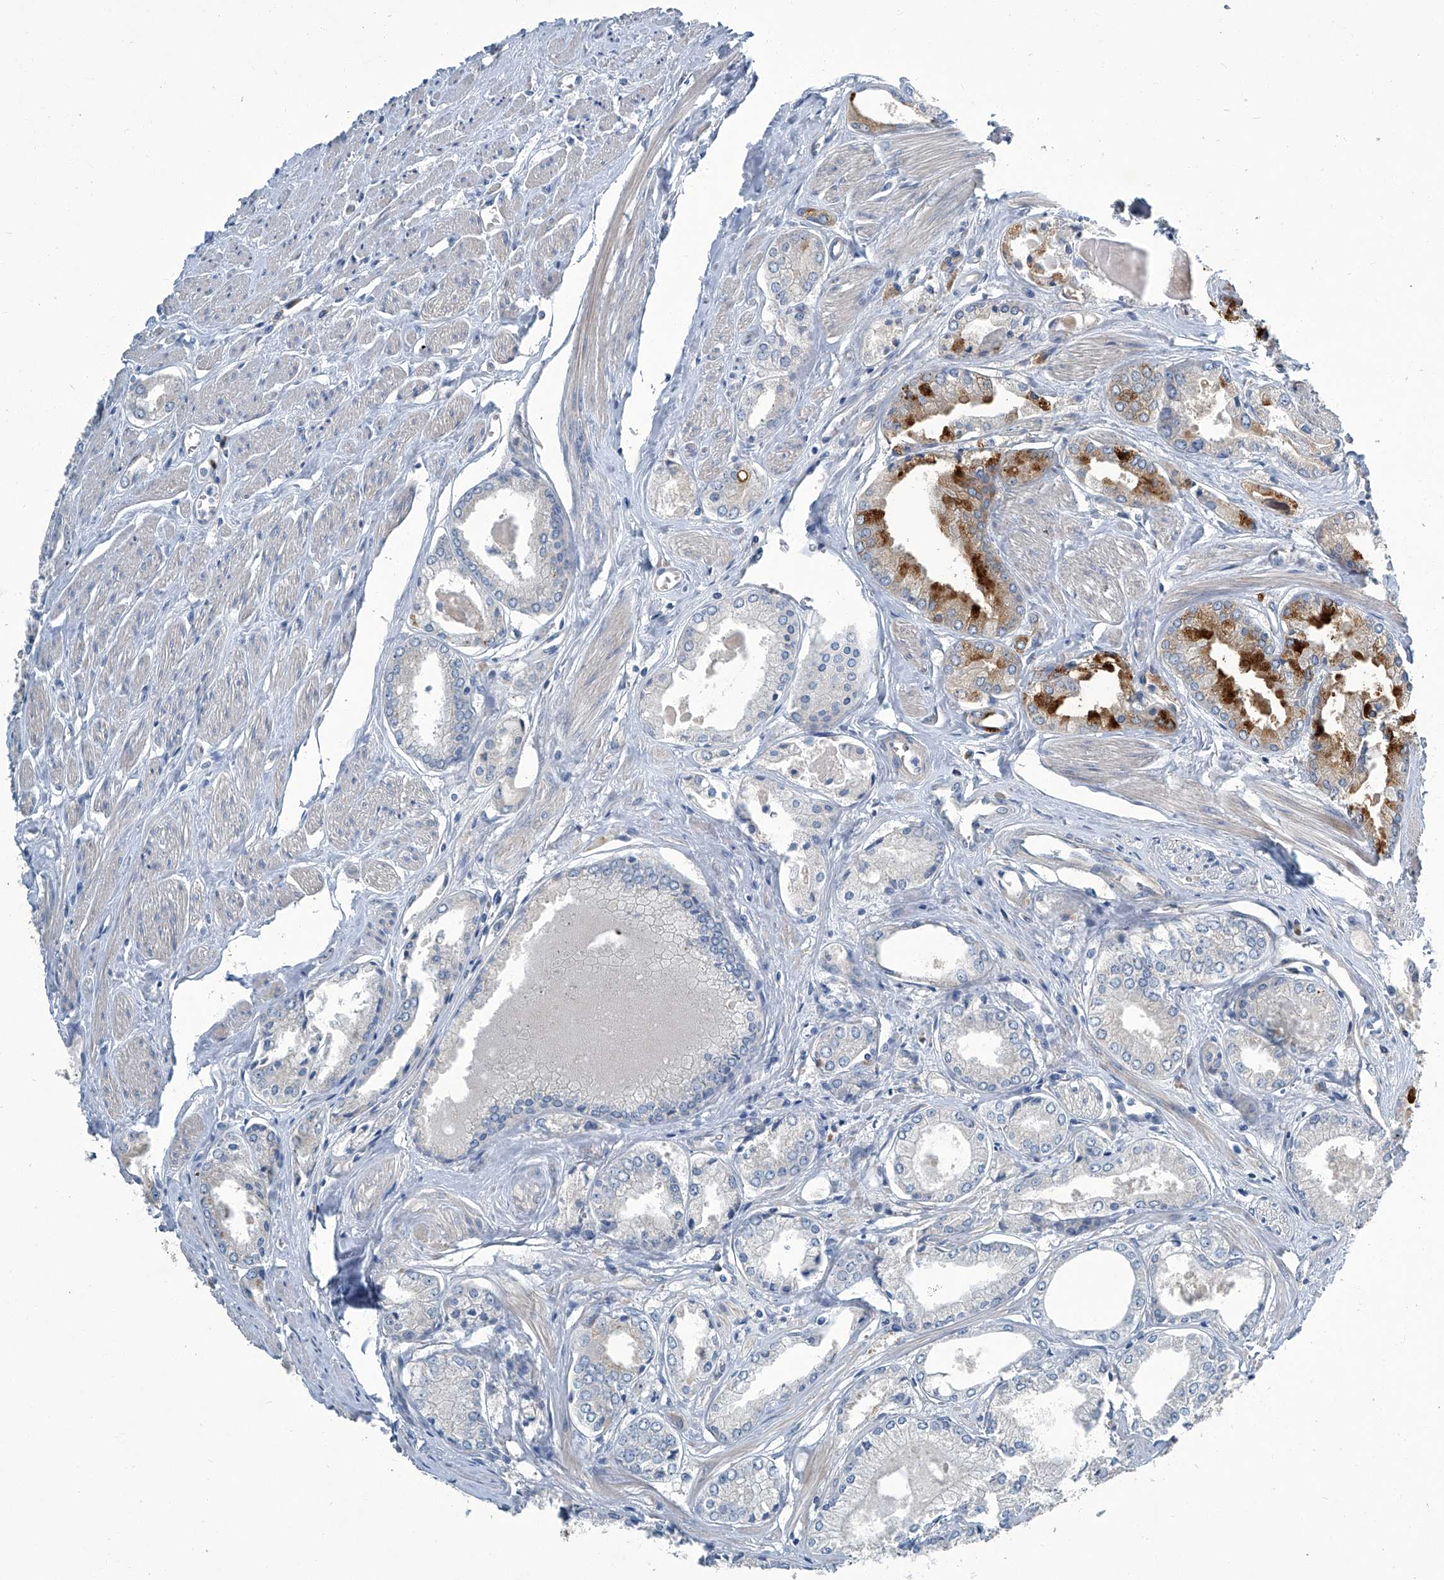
{"staining": {"intensity": "moderate", "quantity": "<25%", "location": "cytoplasmic/membranous"}, "tissue": "prostate cancer", "cell_type": "Tumor cells", "image_type": "cancer", "snomed": [{"axis": "morphology", "description": "Adenocarcinoma, Low grade"}, {"axis": "topography", "description": "Prostate"}], "caption": "Immunohistochemistry histopathology image of human low-grade adenocarcinoma (prostate) stained for a protein (brown), which displays low levels of moderate cytoplasmic/membranous positivity in approximately <25% of tumor cells.", "gene": "SLC26A11", "patient": {"sex": "male", "age": 60}}